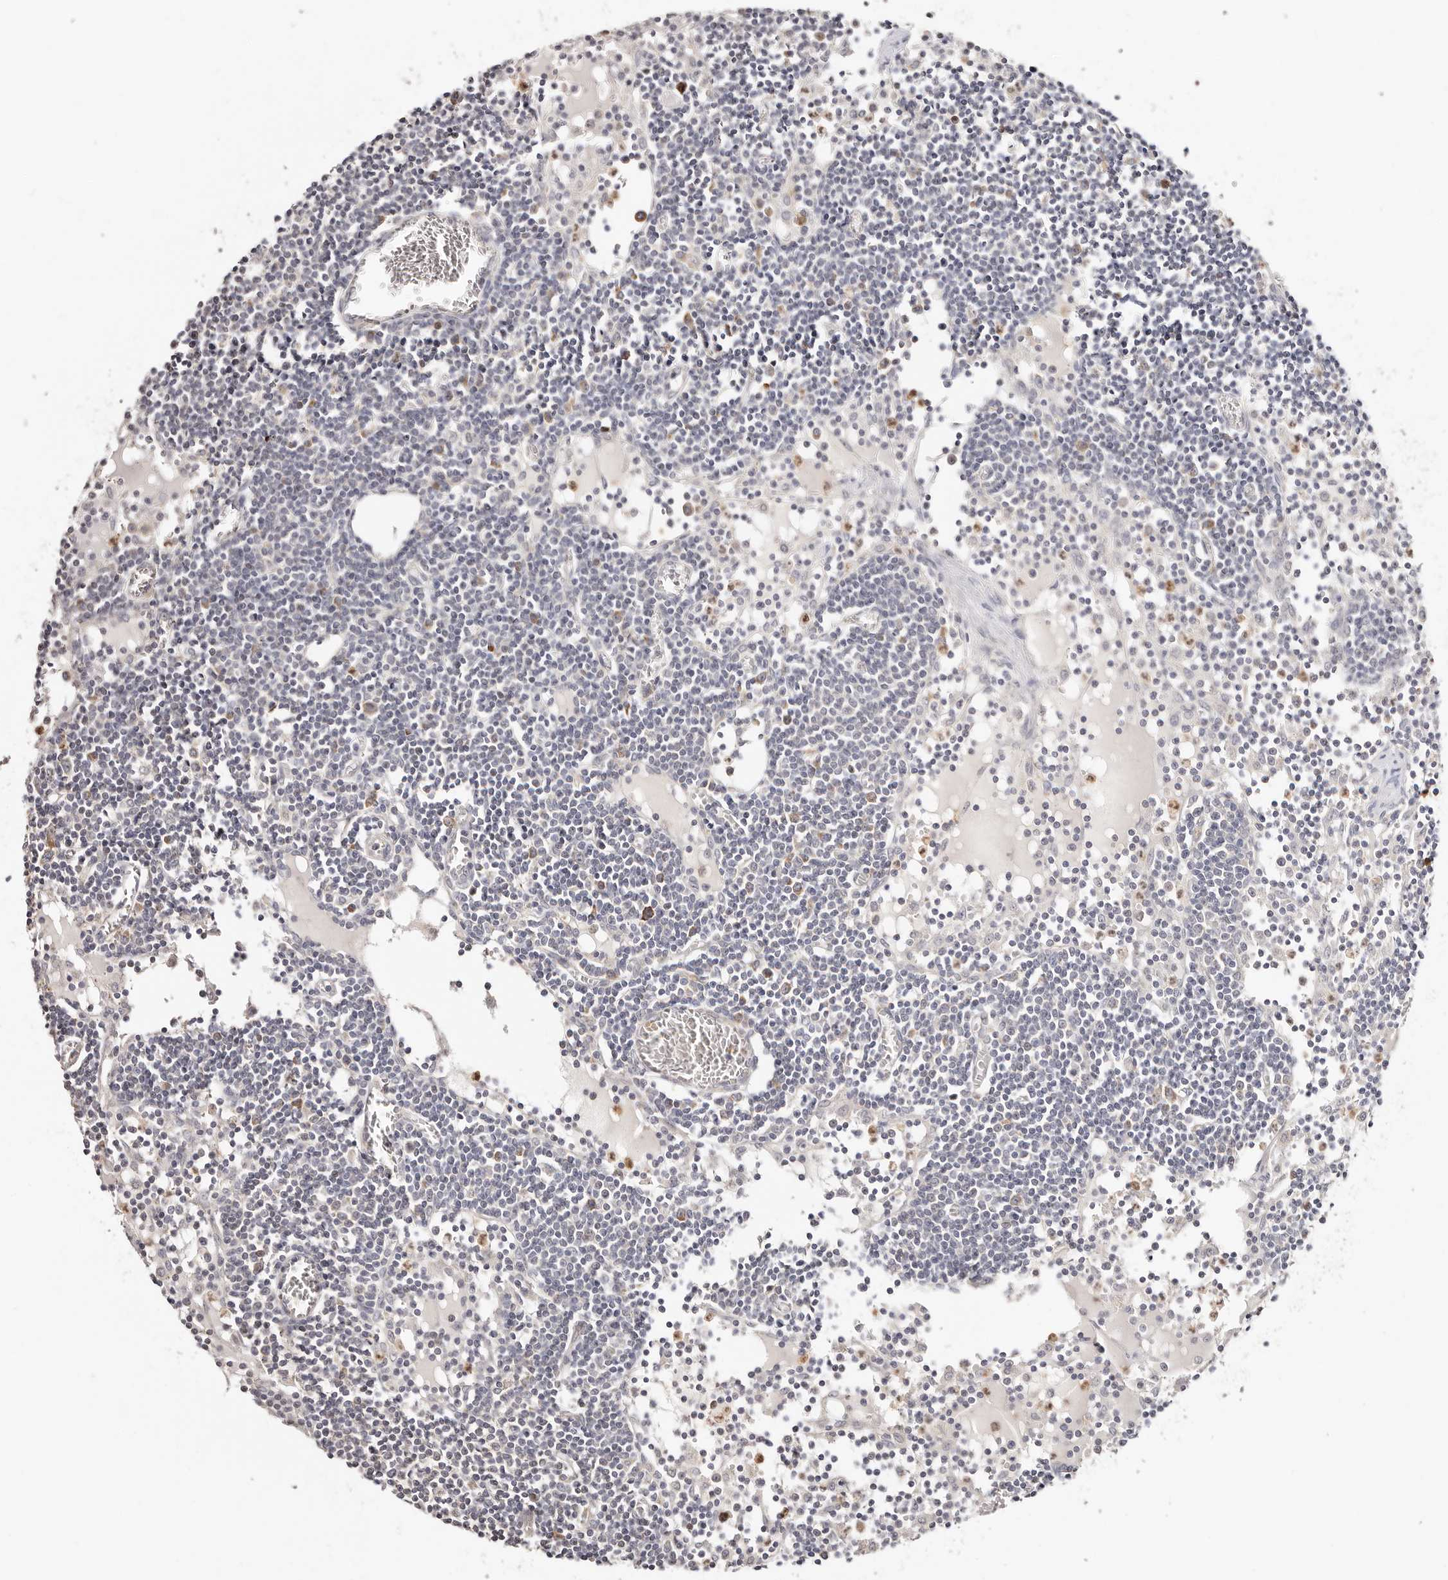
{"staining": {"intensity": "negative", "quantity": "none", "location": "none"}, "tissue": "lymph node", "cell_type": "Germinal center cells", "image_type": "normal", "snomed": [{"axis": "morphology", "description": "Normal tissue, NOS"}, {"axis": "topography", "description": "Lymph node"}], "caption": "High magnification brightfield microscopy of unremarkable lymph node stained with DAB (3,3'-diaminobenzidine) (brown) and counterstained with hematoxylin (blue): germinal center cells show no significant expression. (DAB (3,3'-diaminobenzidine) immunohistochemistry (IHC) visualized using brightfield microscopy, high magnification).", "gene": "BCL2L15", "patient": {"sex": "female", "age": 11}}